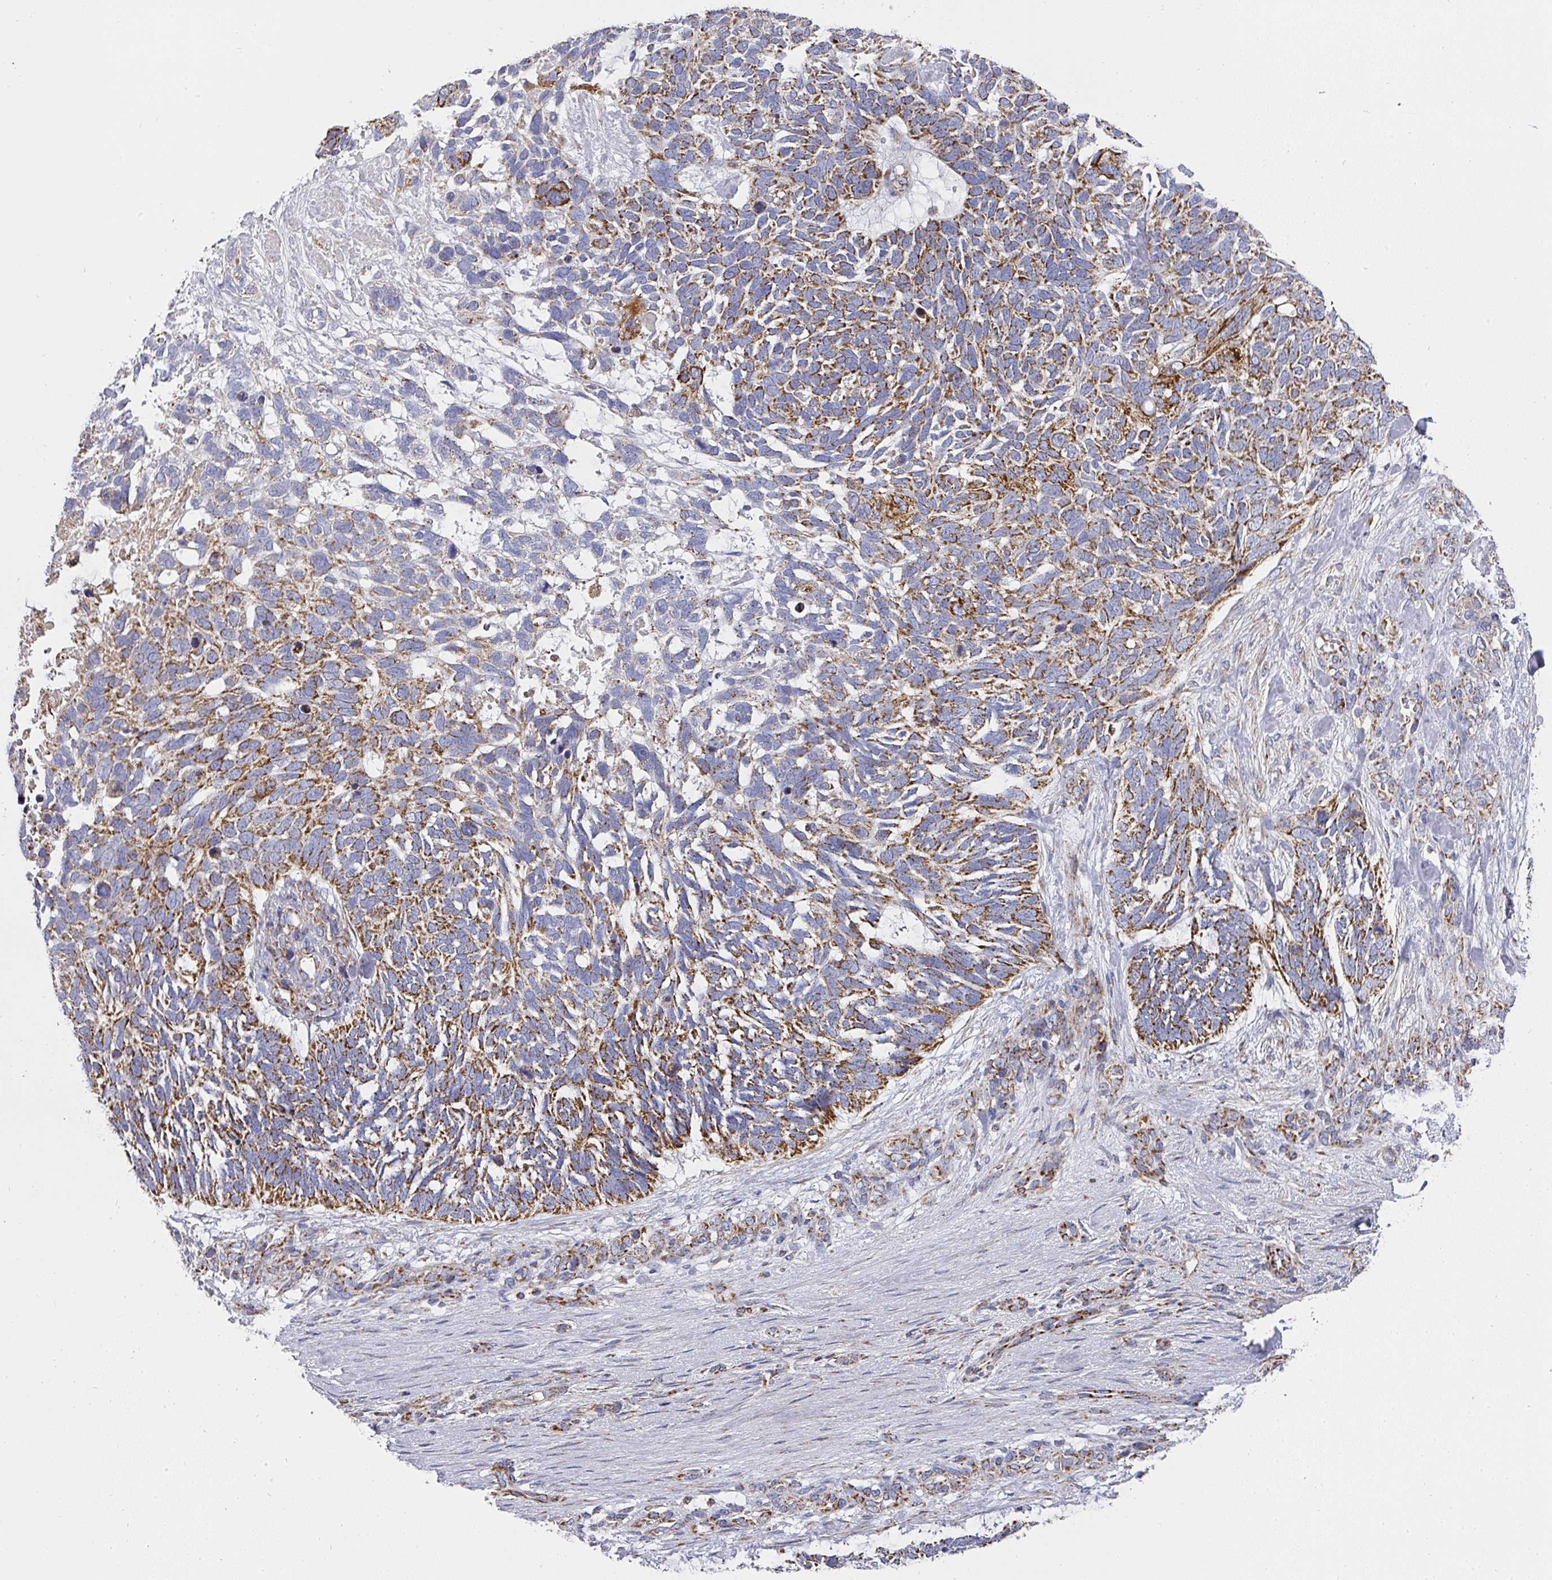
{"staining": {"intensity": "strong", "quantity": ">75%", "location": "cytoplasmic/membranous"}, "tissue": "skin cancer", "cell_type": "Tumor cells", "image_type": "cancer", "snomed": [{"axis": "morphology", "description": "Basal cell carcinoma"}, {"axis": "topography", "description": "Skin"}], "caption": "Skin cancer stained for a protein (brown) demonstrates strong cytoplasmic/membranous positive staining in approximately >75% of tumor cells.", "gene": "UQCRFS1", "patient": {"sex": "male", "age": 88}}